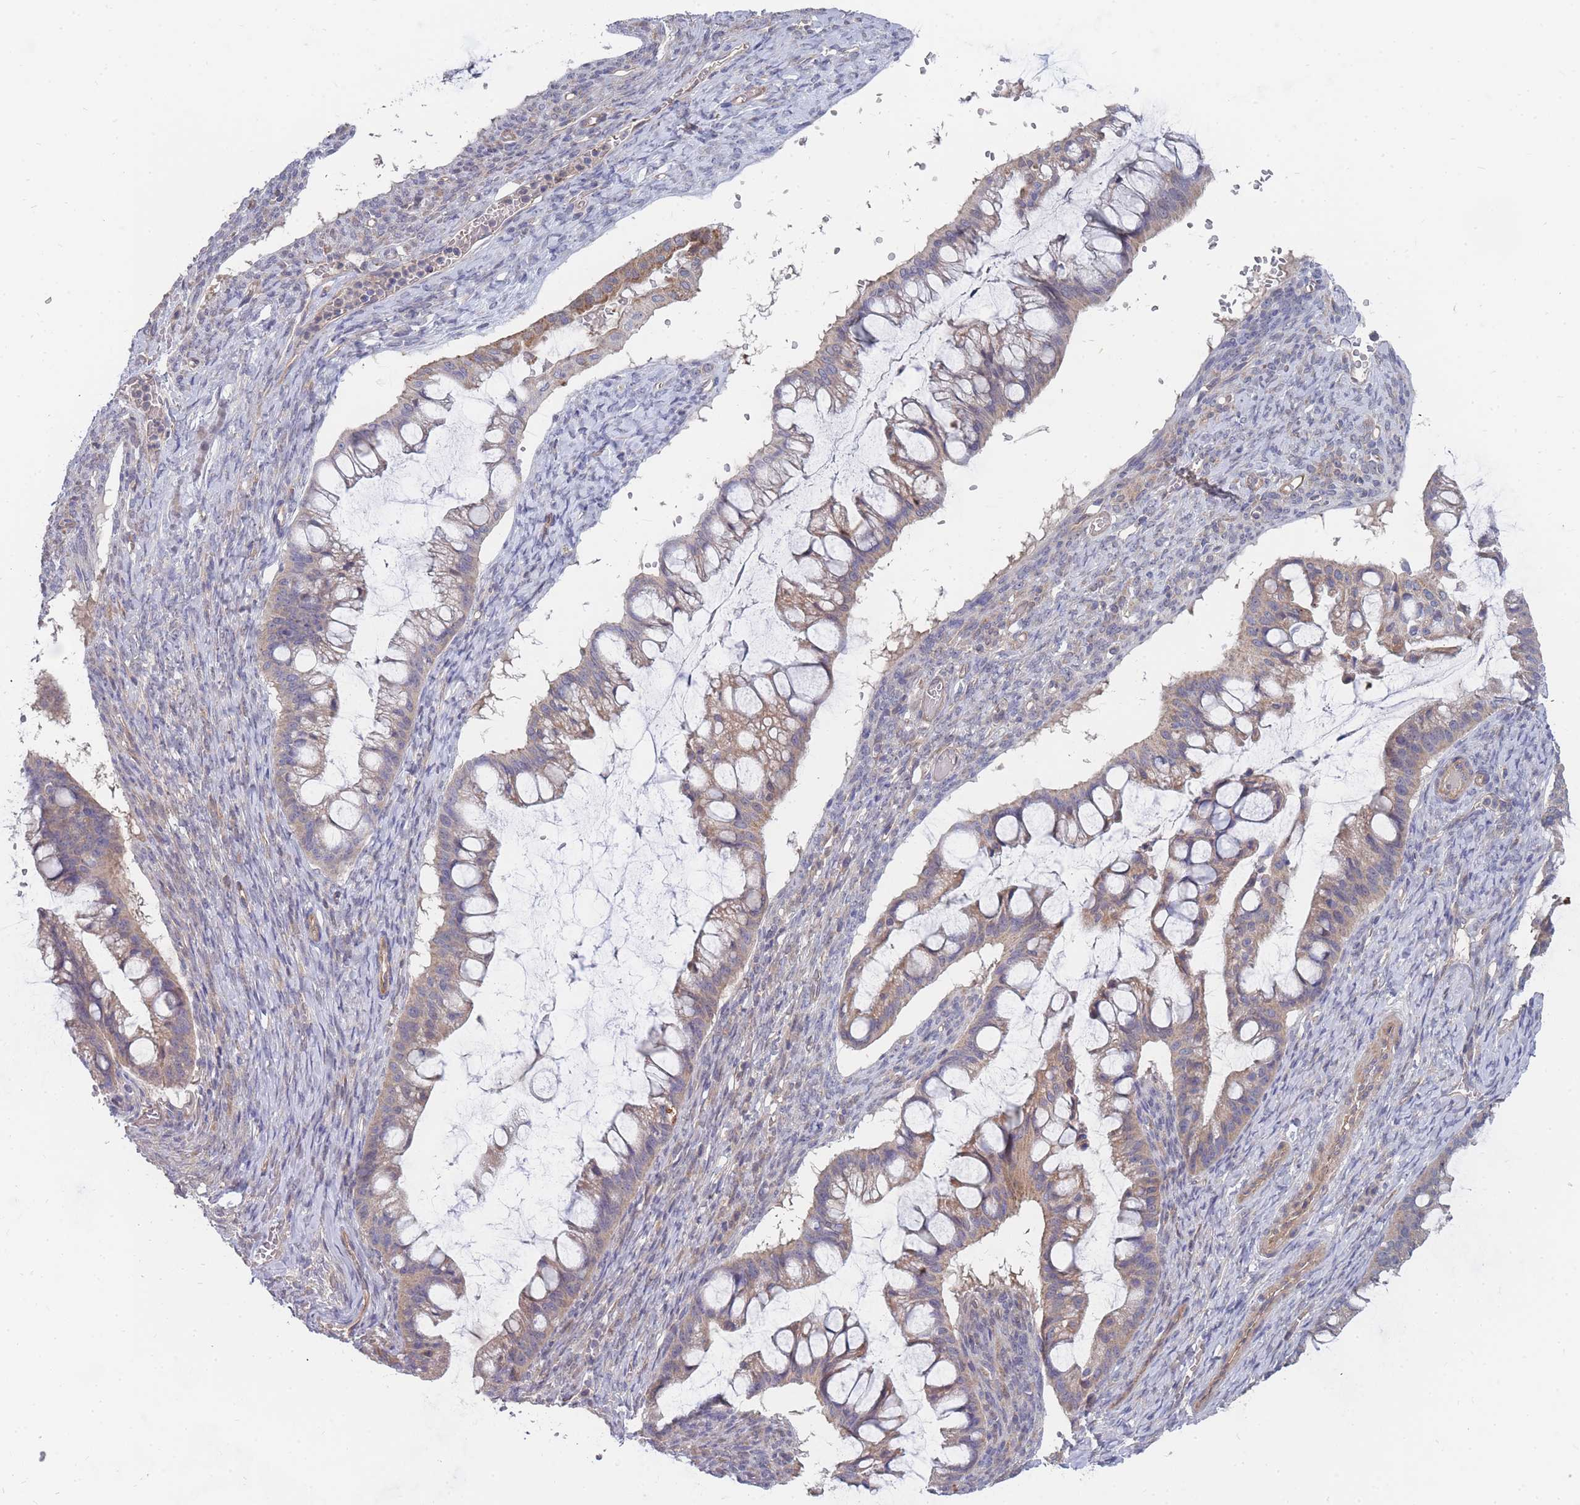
{"staining": {"intensity": "weak", "quantity": "25%-75%", "location": "cytoplasmic/membranous"}, "tissue": "ovarian cancer", "cell_type": "Tumor cells", "image_type": "cancer", "snomed": [{"axis": "morphology", "description": "Cystadenocarcinoma, mucinous, NOS"}, {"axis": "topography", "description": "Ovary"}], "caption": "Immunohistochemical staining of human ovarian cancer (mucinous cystadenocarcinoma) exhibits weak cytoplasmic/membranous protein staining in about 25%-75% of tumor cells.", "gene": "NUB1", "patient": {"sex": "female", "age": 73}}